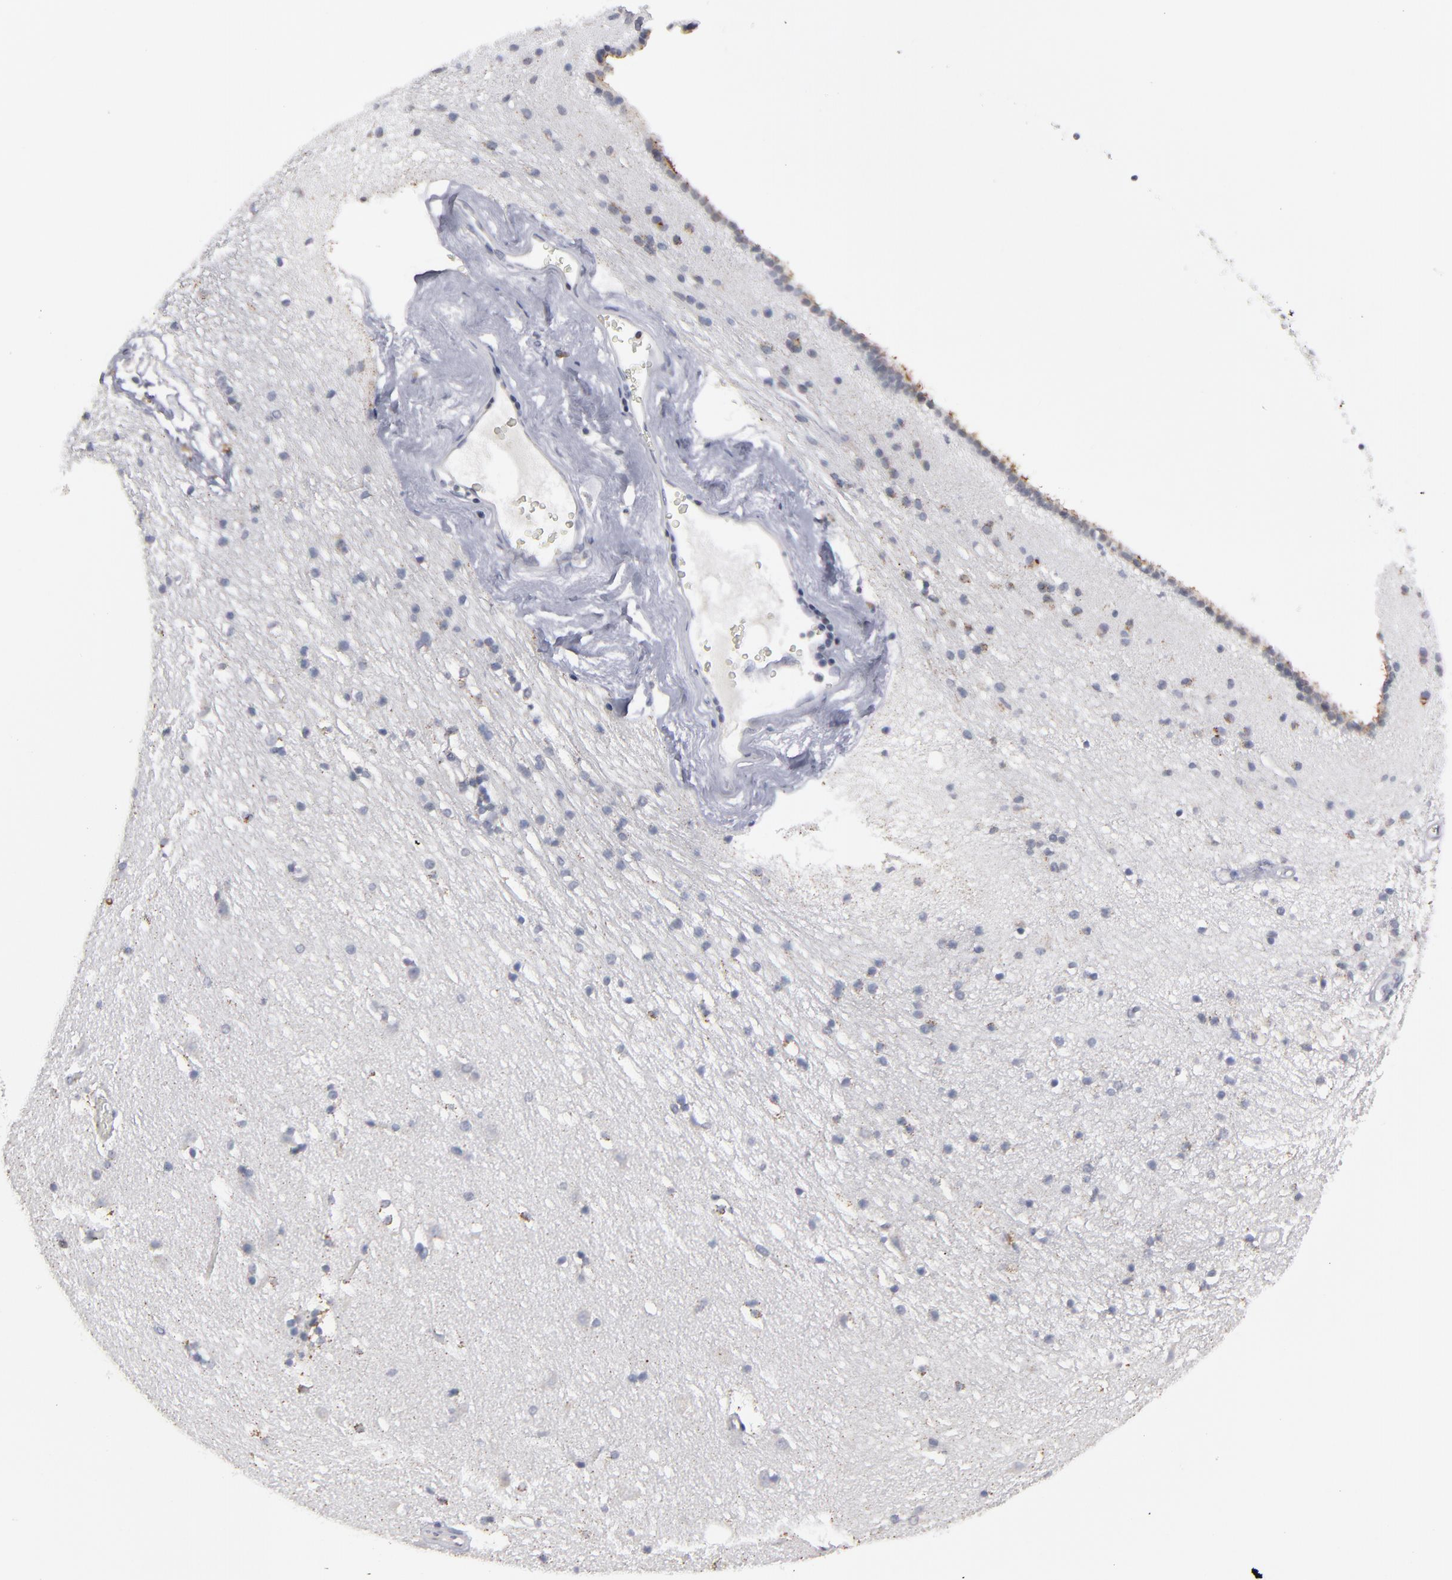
{"staining": {"intensity": "moderate", "quantity": "<25%", "location": "cytoplasmic/membranous"}, "tissue": "caudate", "cell_type": "Glial cells", "image_type": "normal", "snomed": [{"axis": "morphology", "description": "Normal tissue, NOS"}, {"axis": "topography", "description": "Lateral ventricle wall"}], "caption": "Immunohistochemistry (DAB) staining of benign caudate shows moderate cytoplasmic/membranous protein staining in about <25% of glial cells. The staining was performed using DAB, with brown indicating positive protein expression. Nuclei are stained blue with hematoxylin.", "gene": "ODF2", "patient": {"sex": "male", "age": 45}}